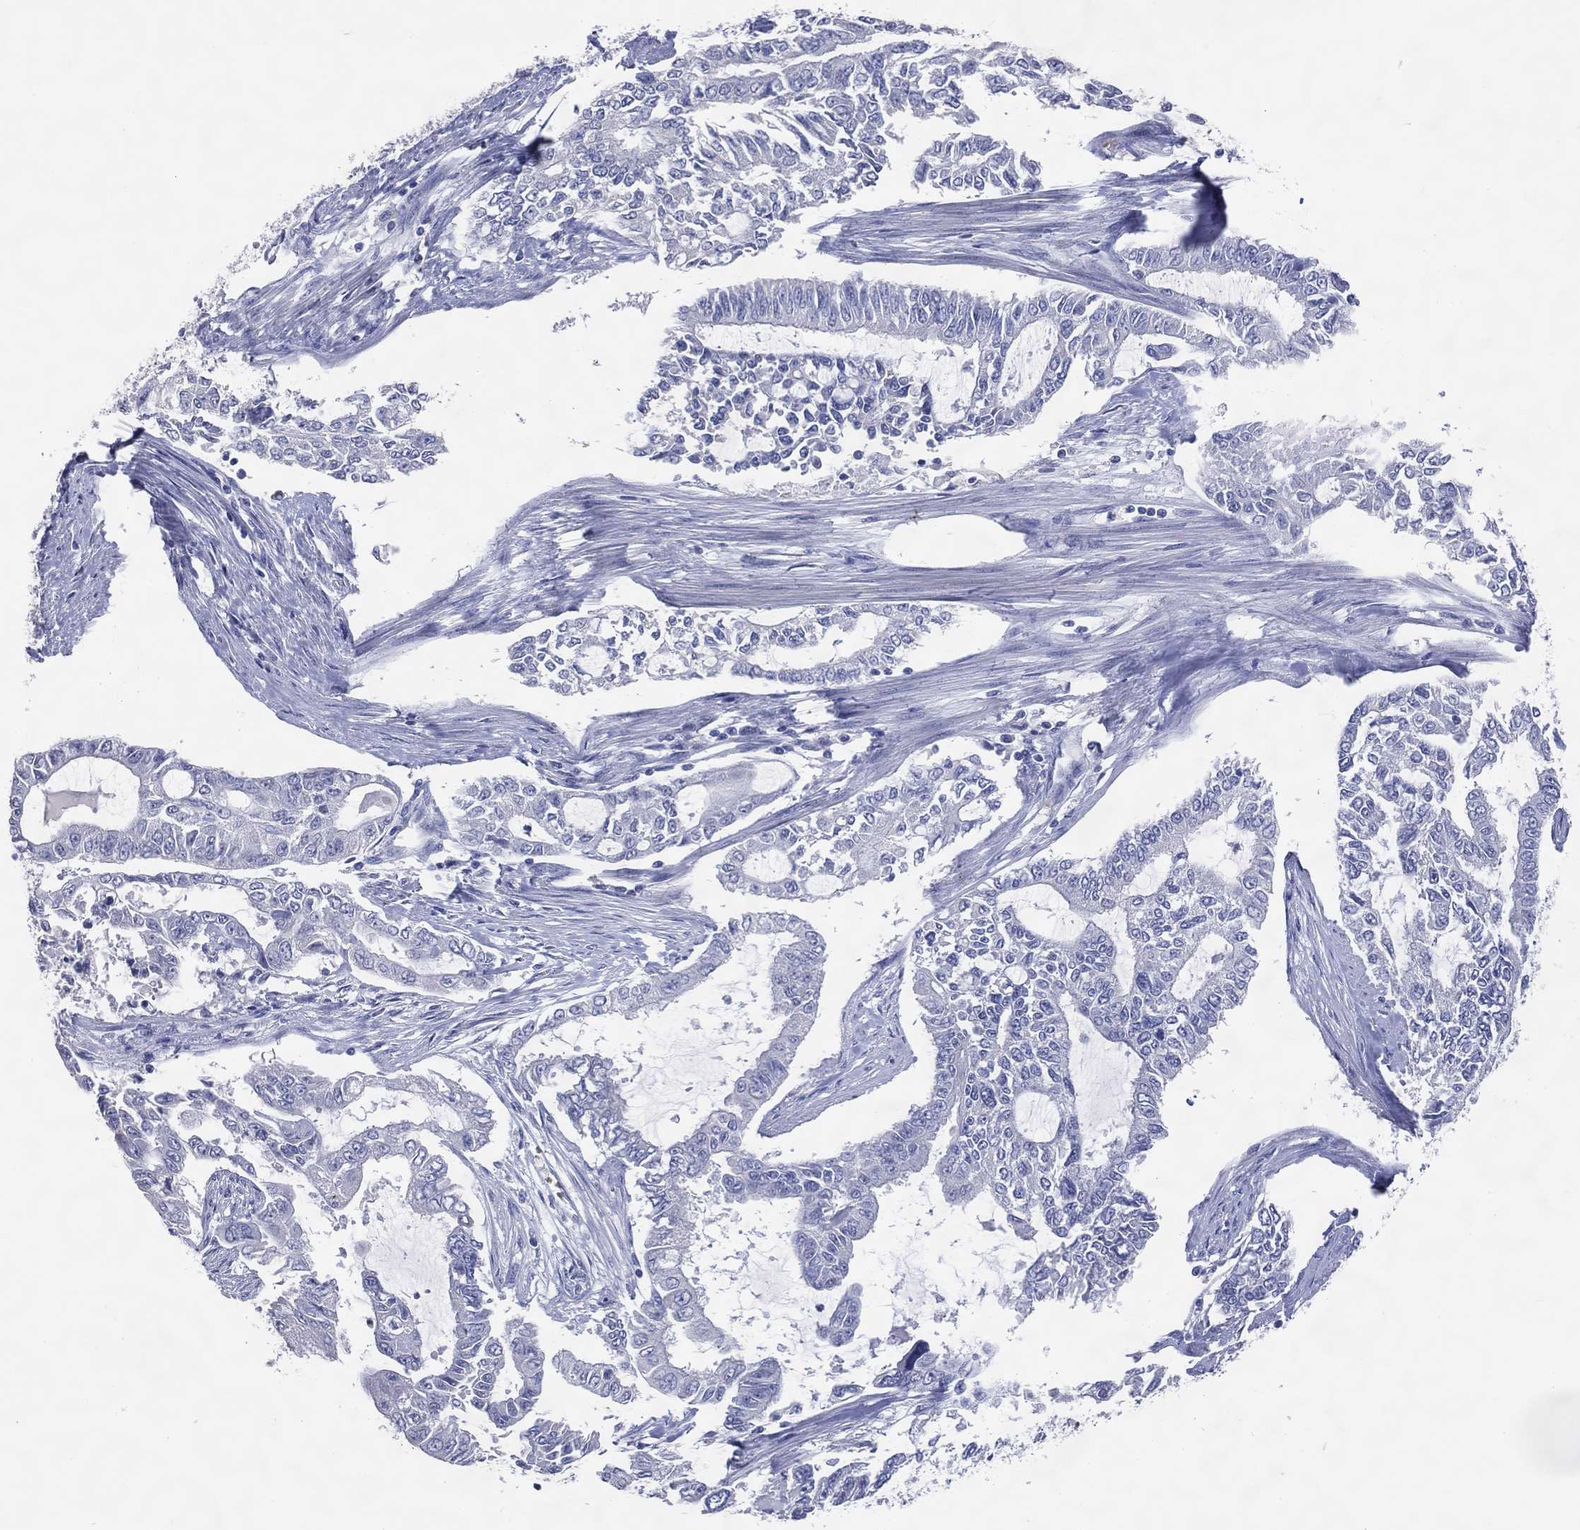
{"staining": {"intensity": "negative", "quantity": "none", "location": "none"}, "tissue": "endometrial cancer", "cell_type": "Tumor cells", "image_type": "cancer", "snomed": [{"axis": "morphology", "description": "Adenocarcinoma, NOS"}, {"axis": "topography", "description": "Uterus"}], "caption": "Immunohistochemistry (IHC) image of neoplastic tissue: adenocarcinoma (endometrial) stained with DAB (3,3'-diaminobenzidine) displays no significant protein positivity in tumor cells.", "gene": "DNAH6", "patient": {"sex": "female", "age": 59}}